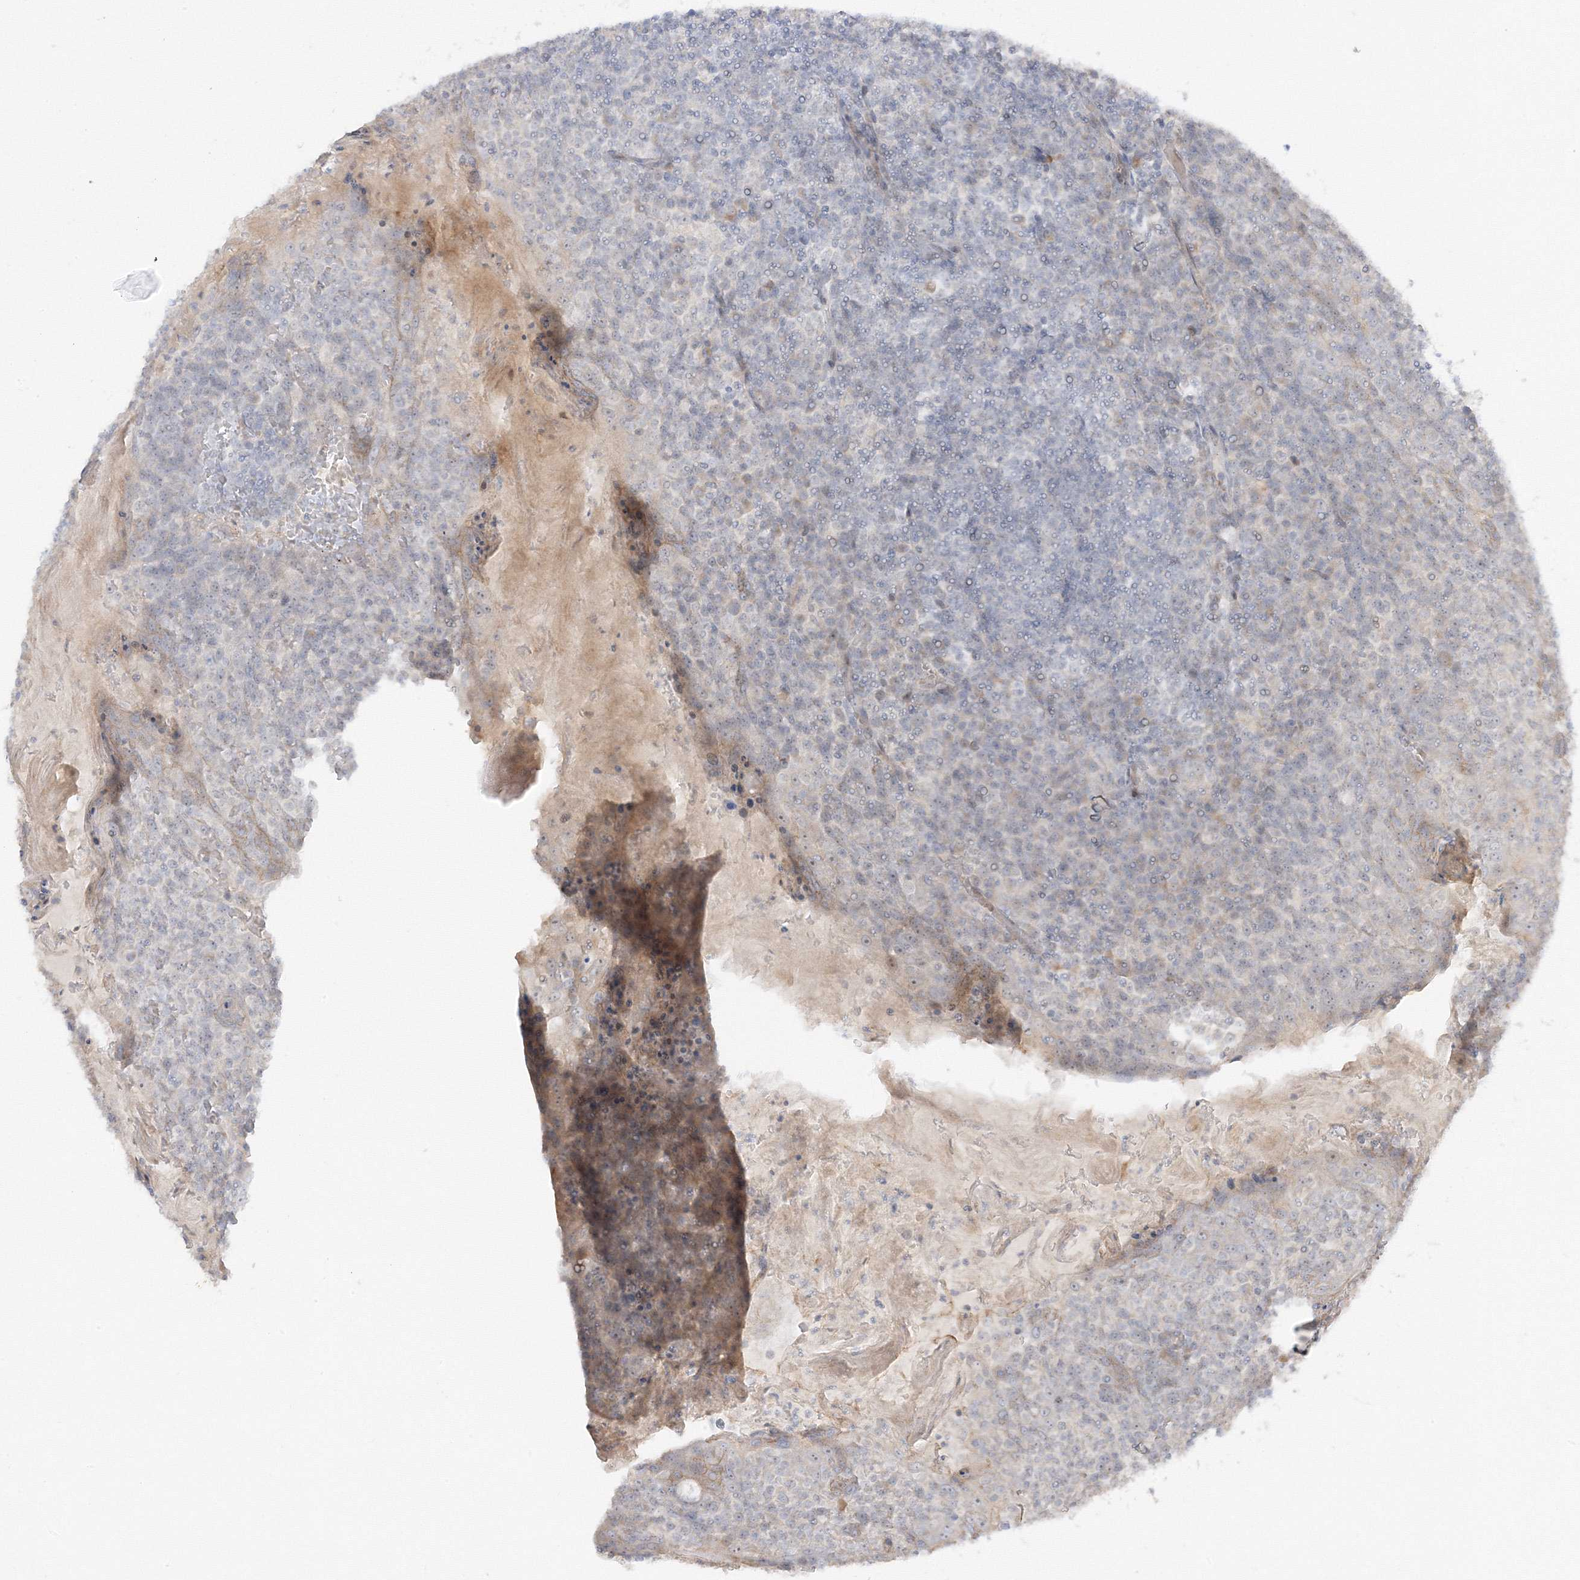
{"staining": {"intensity": "negative", "quantity": "none", "location": "none"}, "tissue": "tonsil", "cell_type": "Germinal center cells", "image_type": "normal", "snomed": [{"axis": "morphology", "description": "Normal tissue, NOS"}, {"axis": "topography", "description": "Tonsil"}], "caption": "An immunohistochemistry histopathology image of unremarkable tonsil is shown. There is no staining in germinal center cells of tonsil.", "gene": "ETAA1", "patient": {"sex": "female", "age": 19}}